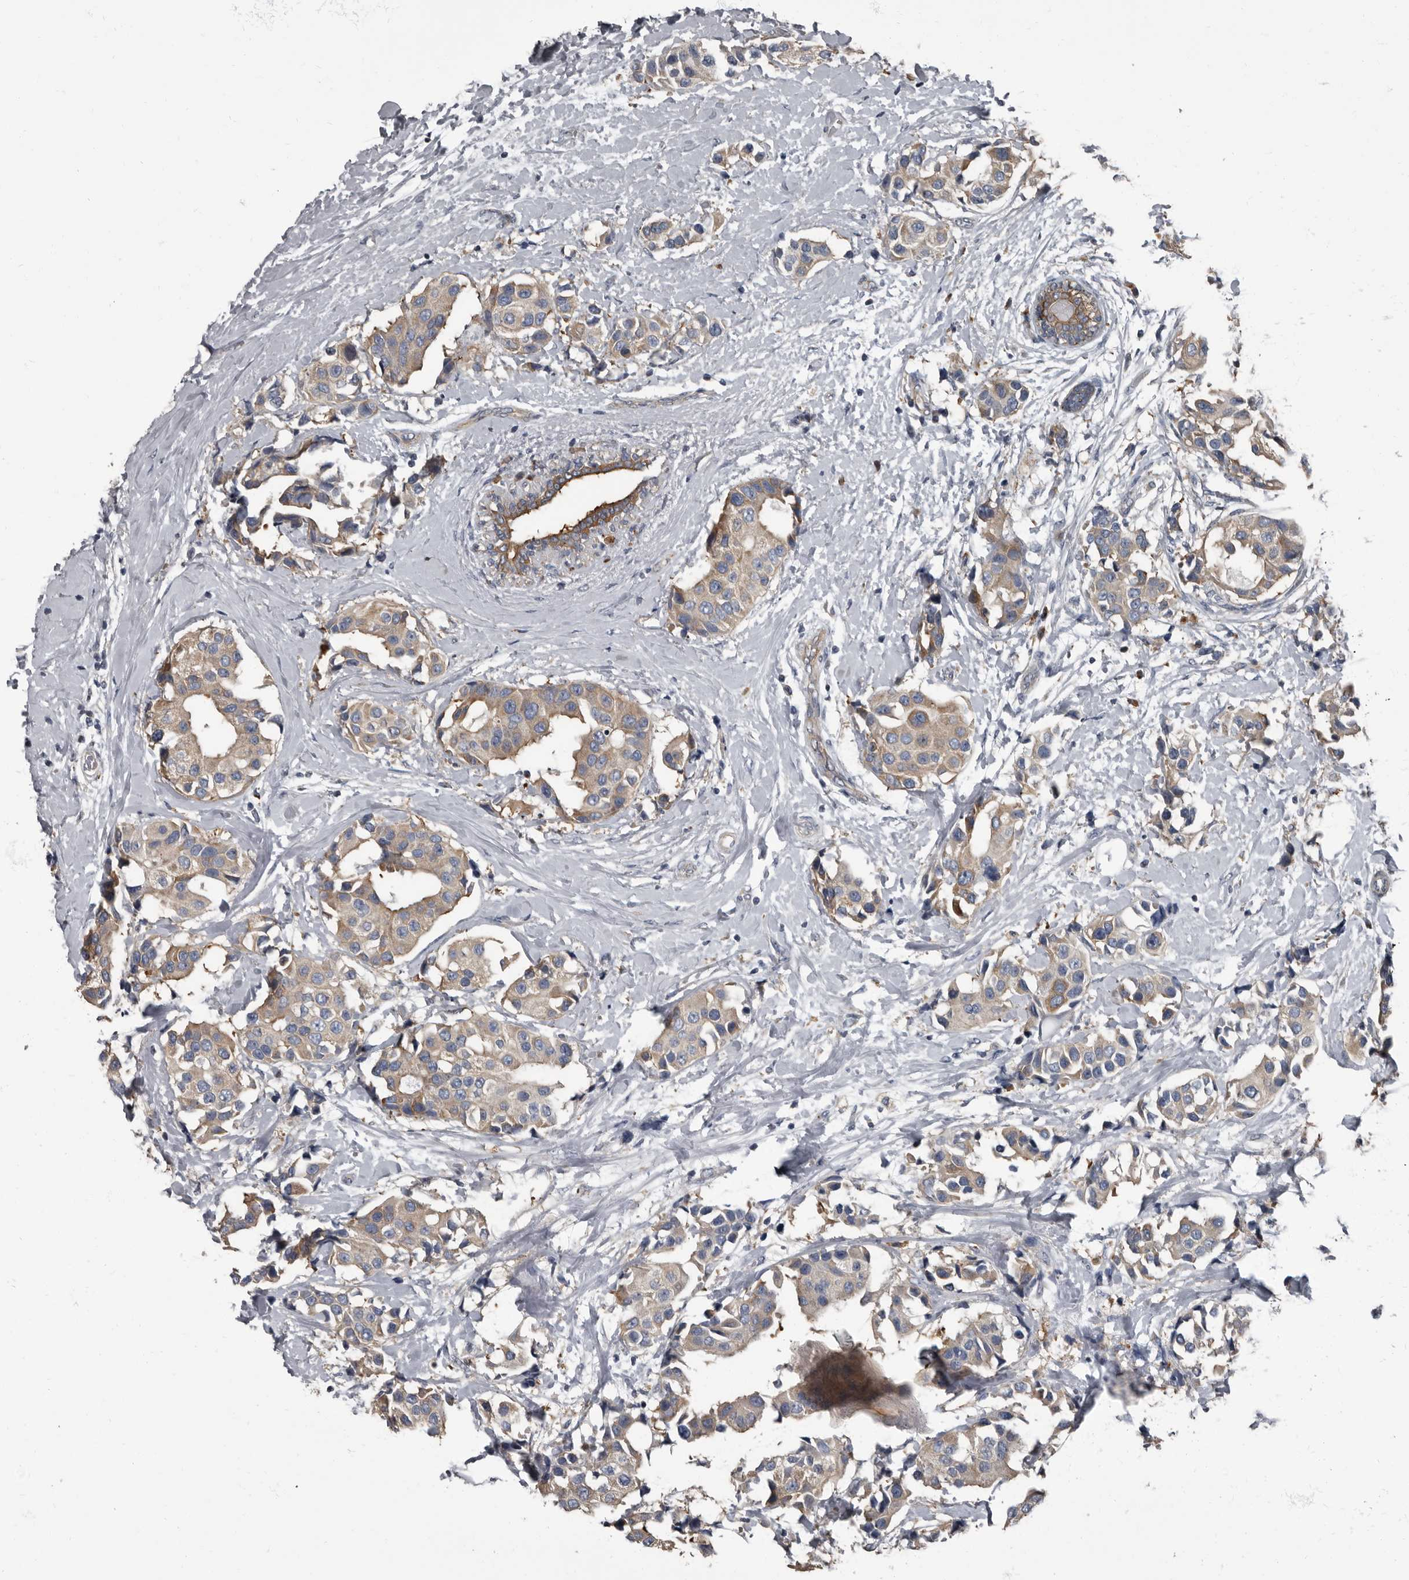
{"staining": {"intensity": "moderate", "quantity": ">75%", "location": "cytoplasmic/membranous"}, "tissue": "breast cancer", "cell_type": "Tumor cells", "image_type": "cancer", "snomed": [{"axis": "morphology", "description": "Normal tissue, NOS"}, {"axis": "morphology", "description": "Duct carcinoma"}, {"axis": "topography", "description": "Breast"}], "caption": "IHC of human infiltrating ductal carcinoma (breast) displays medium levels of moderate cytoplasmic/membranous expression in approximately >75% of tumor cells.", "gene": "TPD52L1", "patient": {"sex": "female", "age": 39}}